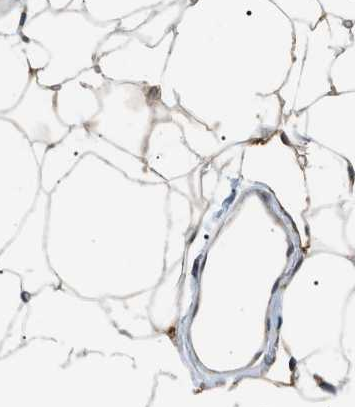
{"staining": {"intensity": "moderate", "quantity": ">75%", "location": "cytoplasmic/membranous"}, "tissue": "adipose tissue", "cell_type": "Adipocytes", "image_type": "normal", "snomed": [{"axis": "morphology", "description": "Normal tissue, NOS"}, {"axis": "topography", "description": "Breast"}, {"axis": "topography", "description": "Soft tissue"}], "caption": "The image shows a brown stain indicating the presence of a protein in the cytoplasmic/membranous of adipocytes in adipose tissue.", "gene": "ATP6AP1", "patient": {"sex": "female", "age": 75}}